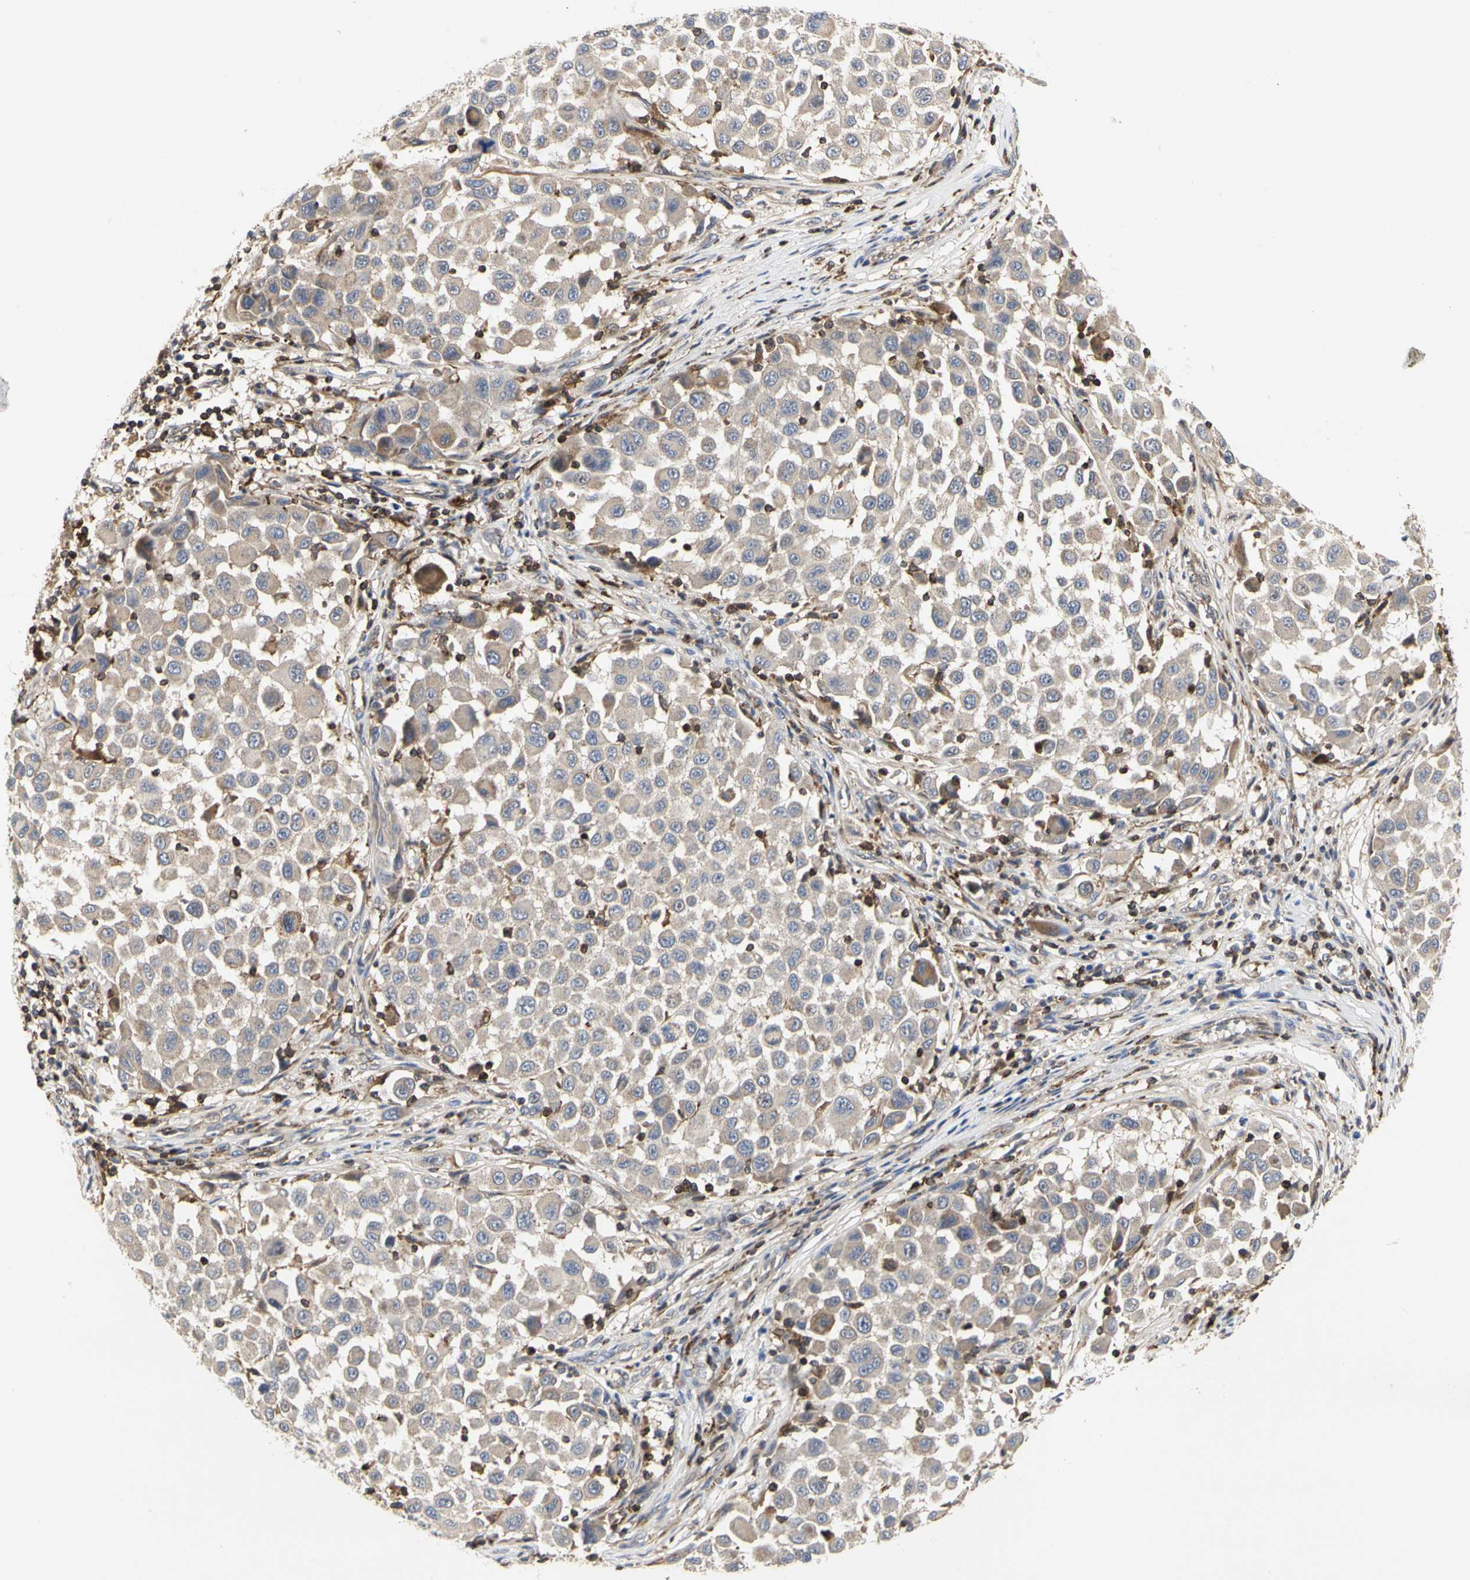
{"staining": {"intensity": "weak", "quantity": "<25%", "location": "cytoplasmic/membranous"}, "tissue": "melanoma", "cell_type": "Tumor cells", "image_type": "cancer", "snomed": [{"axis": "morphology", "description": "Malignant melanoma, Metastatic site"}, {"axis": "topography", "description": "Lymph node"}], "caption": "Micrograph shows no significant protein expression in tumor cells of melanoma.", "gene": "NAPG", "patient": {"sex": "male", "age": 61}}